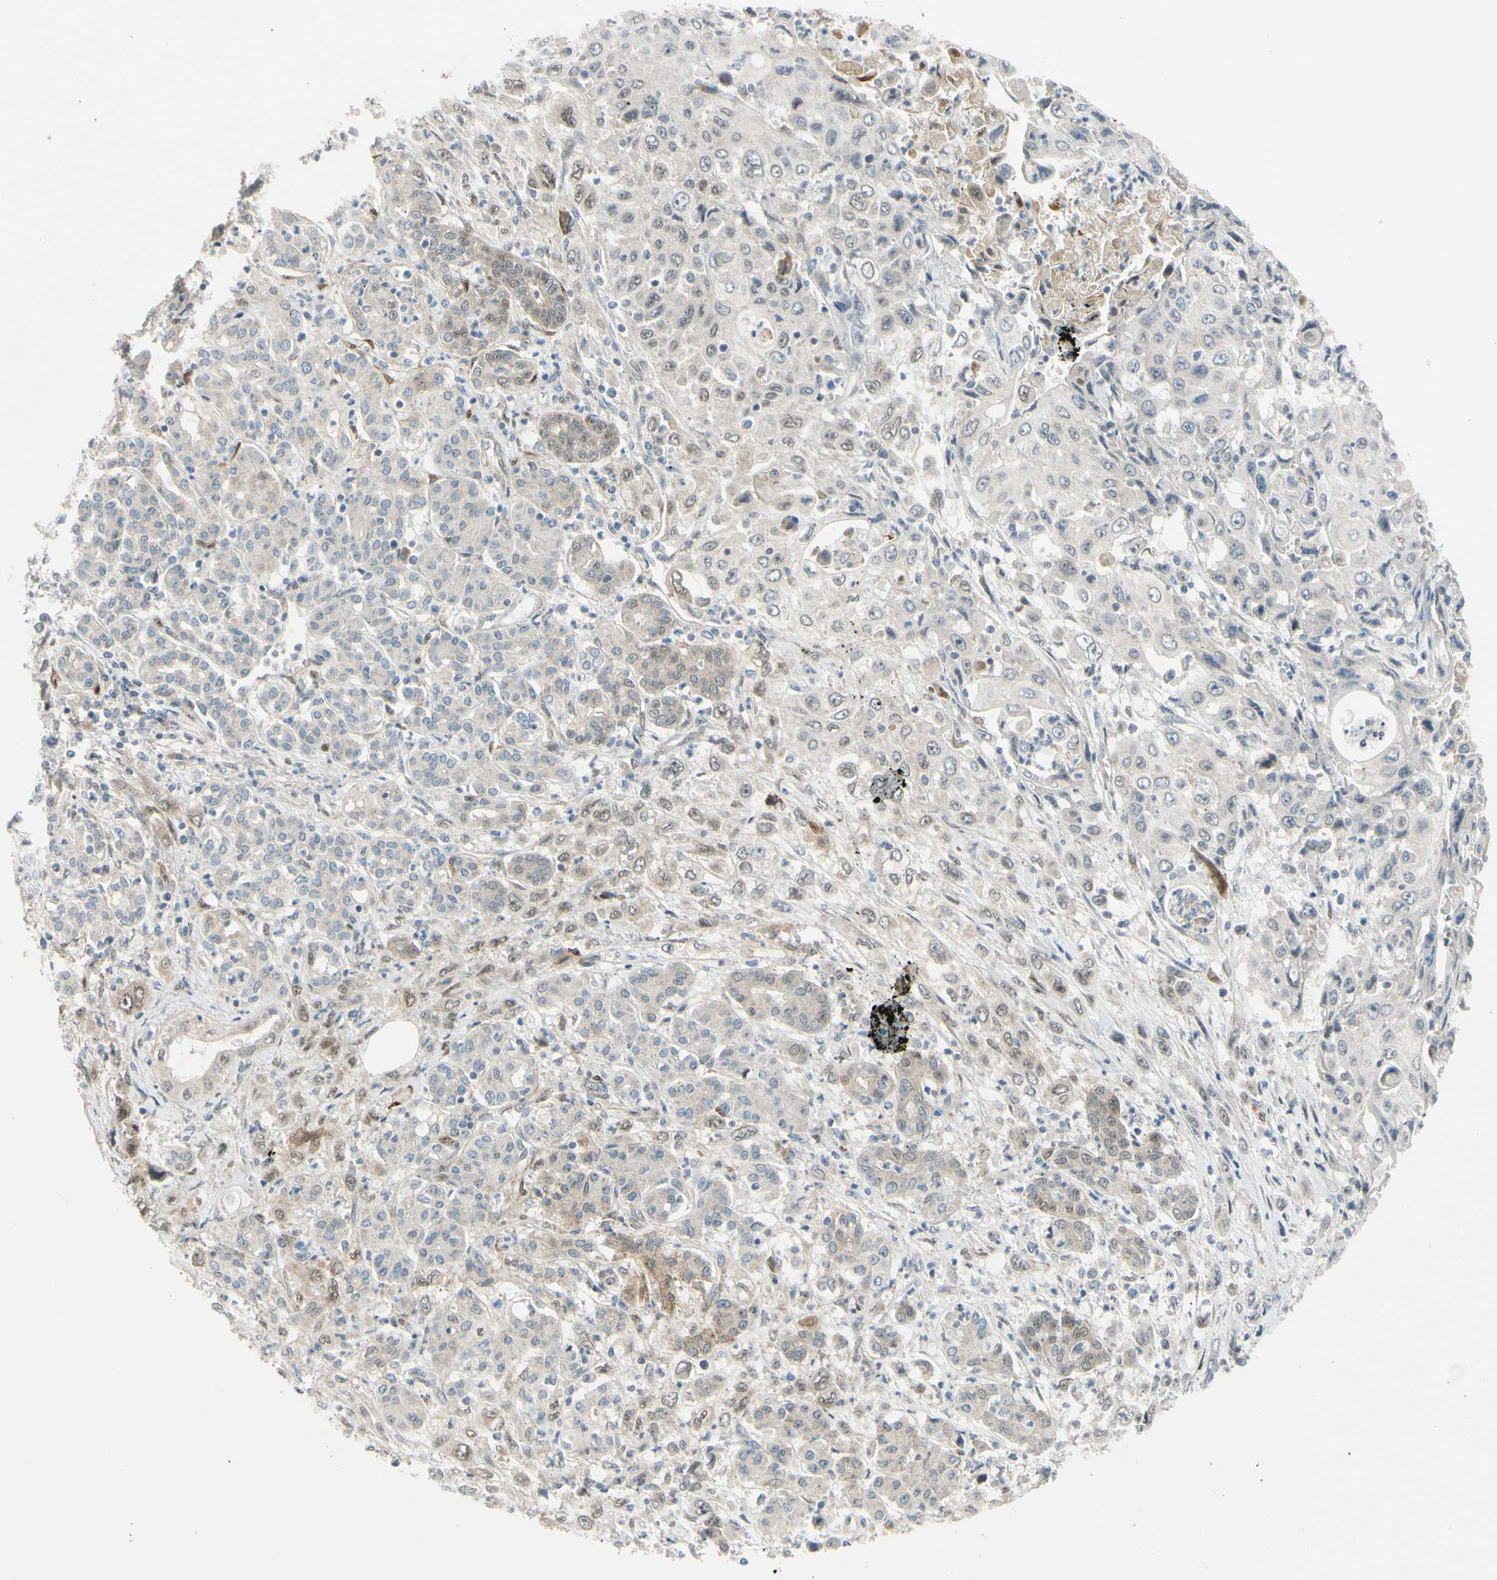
{"staining": {"intensity": "weak", "quantity": "<25%", "location": "cytoplasmic/membranous,nuclear"}, "tissue": "pancreatic cancer", "cell_type": "Tumor cells", "image_type": "cancer", "snomed": [{"axis": "morphology", "description": "Adenocarcinoma, NOS"}, {"axis": "topography", "description": "Pancreas"}], "caption": "A micrograph of human pancreatic cancer is negative for staining in tumor cells.", "gene": "FHL2", "patient": {"sex": "male", "age": 70}}